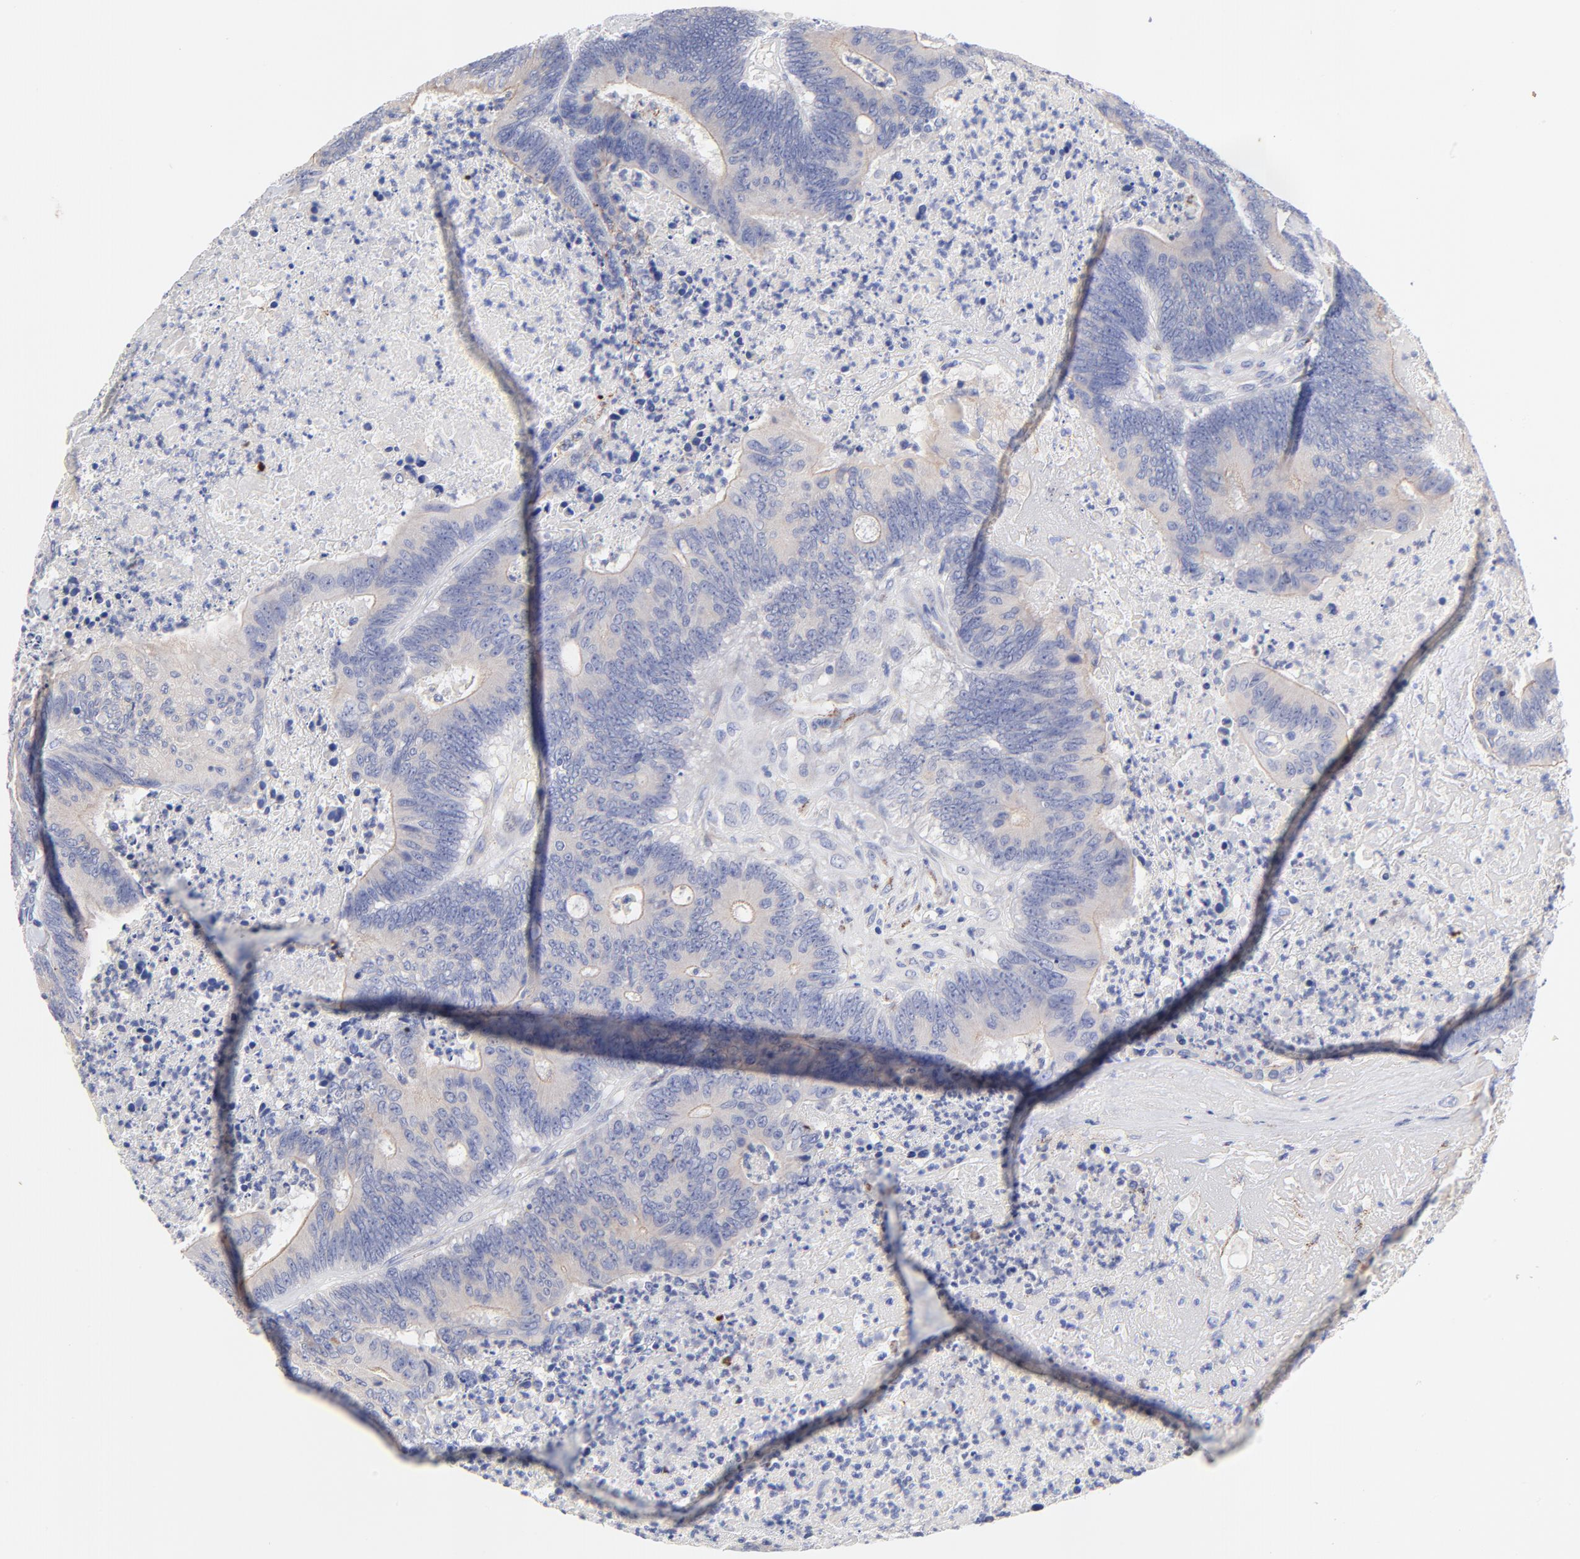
{"staining": {"intensity": "weak", "quantity": "<25%", "location": "cytoplasmic/membranous"}, "tissue": "colorectal cancer", "cell_type": "Tumor cells", "image_type": "cancer", "snomed": [{"axis": "morphology", "description": "Adenocarcinoma, NOS"}, {"axis": "topography", "description": "Colon"}], "caption": "Immunohistochemistry (IHC) micrograph of neoplastic tissue: colorectal adenocarcinoma stained with DAB displays no significant protein expression in tumor cells.", "gene": "FBXO10", "patient": {"sex": "male", "age": 65}}